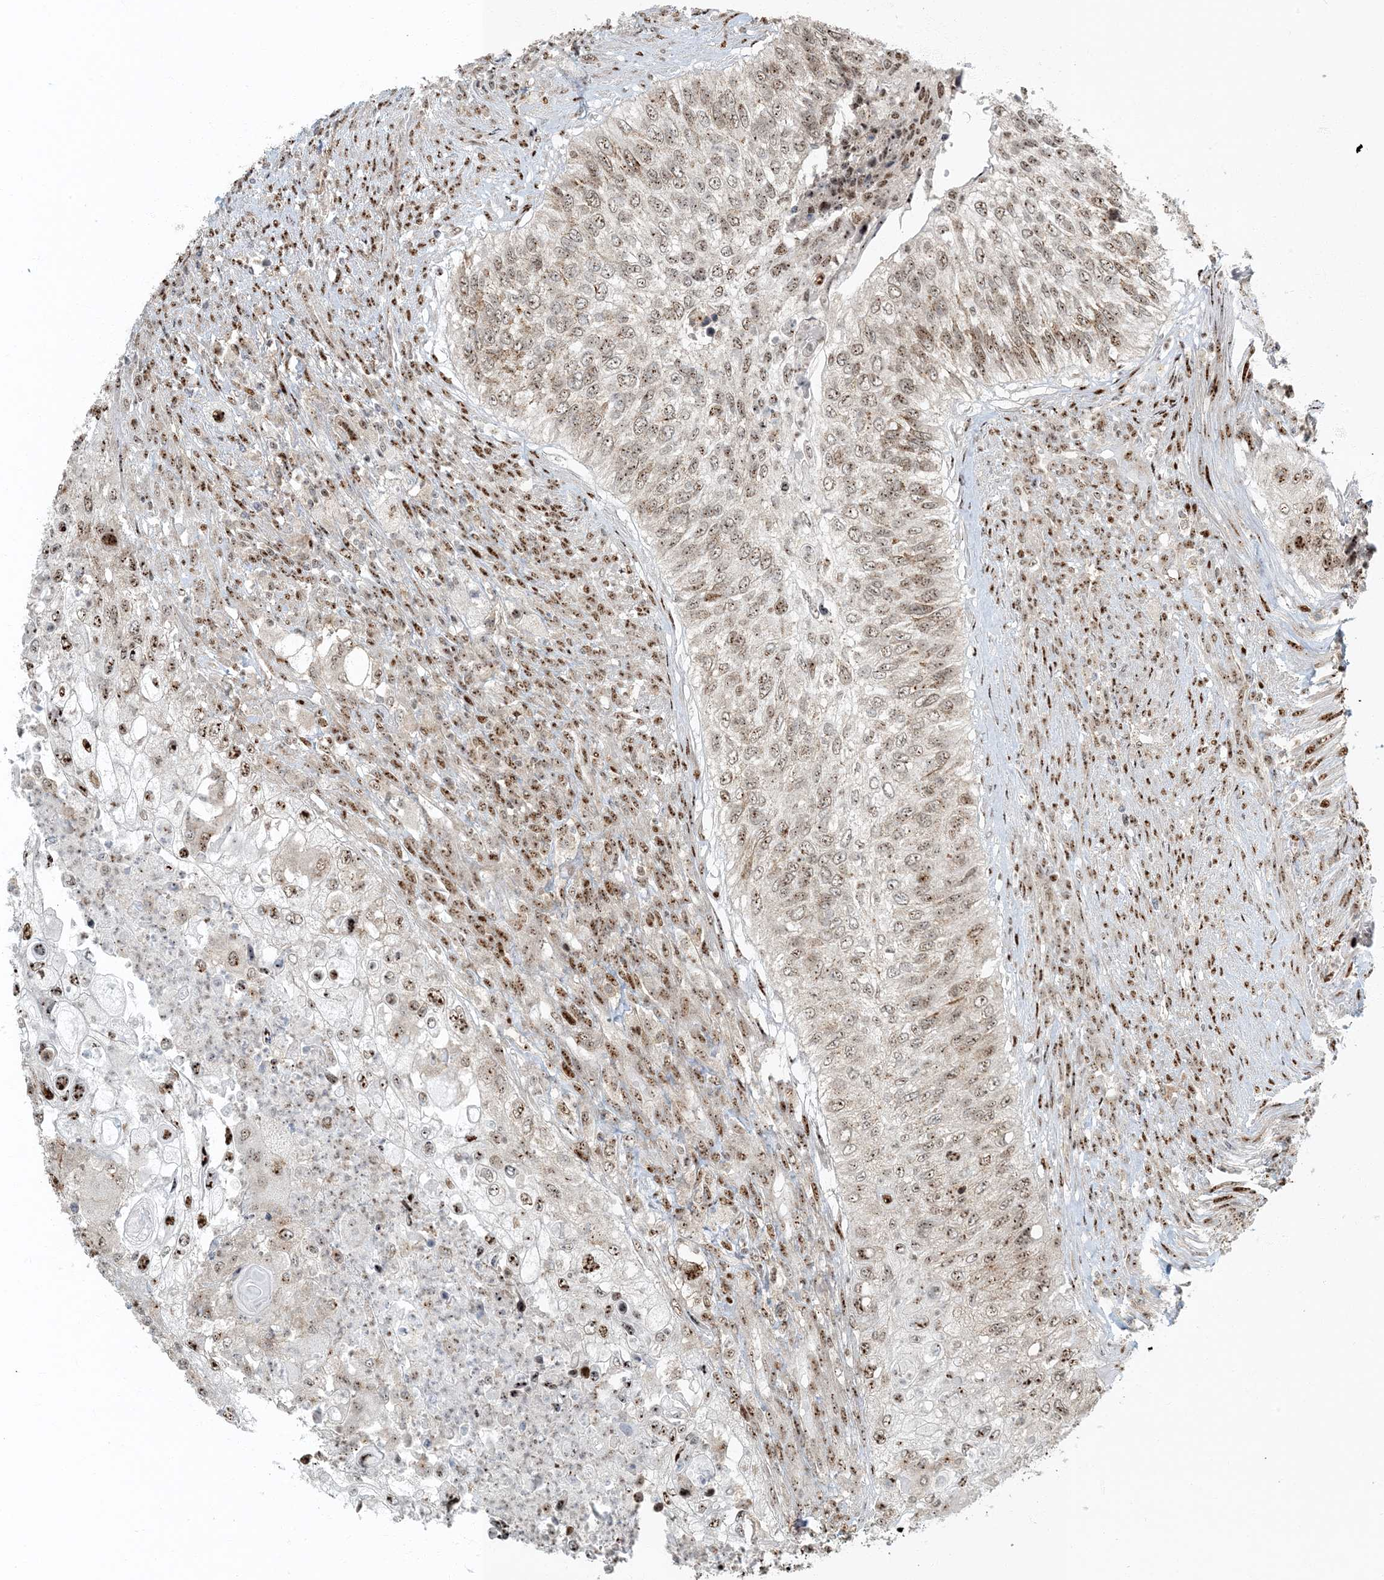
{"staining": {"intensity": "moderate", "quantity": "25%-75%", "location": "nuclear"}, "tissue": "urothelial cancer", "cell_type": "Tumor cells", "image_type": "cancer", "snomed": [{"axis": "morphology", "description": "Urothelial carcinoma, High grade"}, {"axis": "topography", "description": "Urinary bladder"}], "caption": "Human urothelial cancer stained with a protein marker demonstrates moderate staining in tumor cells.", "gene": "MBD1", "patient": {"sex": "female", "age": 60}}